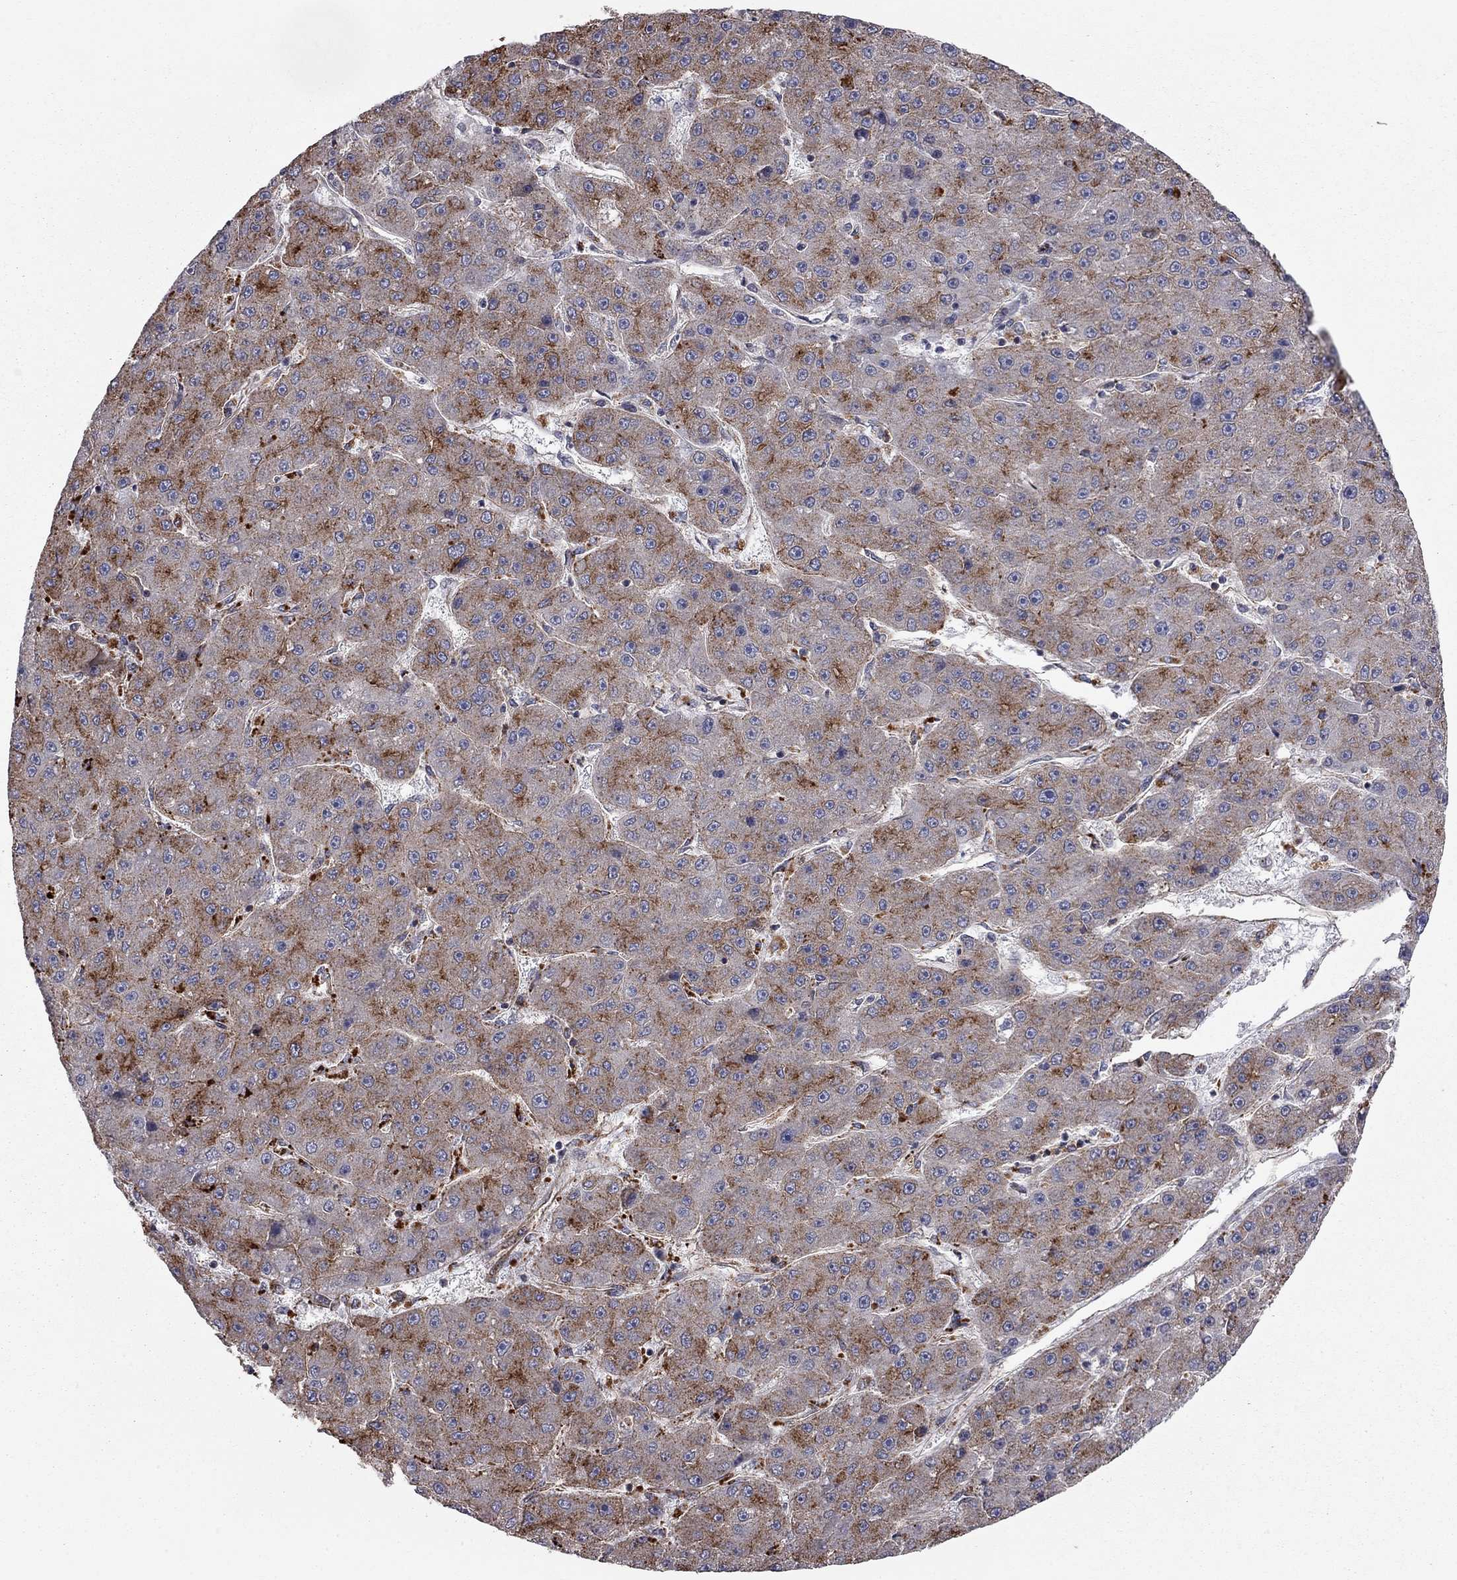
{"staining": {"intensity": "strong", "quantity": "<25%", "location": "cytoplasmic/membranous"}, "tissue": "liver cancer", "cell_type": "Tumor cells", "image_type": "cancer", "snomed": [{"axis": "morphology", "description": "Carcinoma, Hepatocellular, NOS"}, {"axis": "topography", "description": "Liver"}], "caption": "Protein expression analysis of liver hepatocellular carcinoma demonstrates strong cytoplasmic/membranous positivity in approximately <25% of tumor cells.", "gene": "RASEF", "patient": {"sex": "male", "age": 67}}